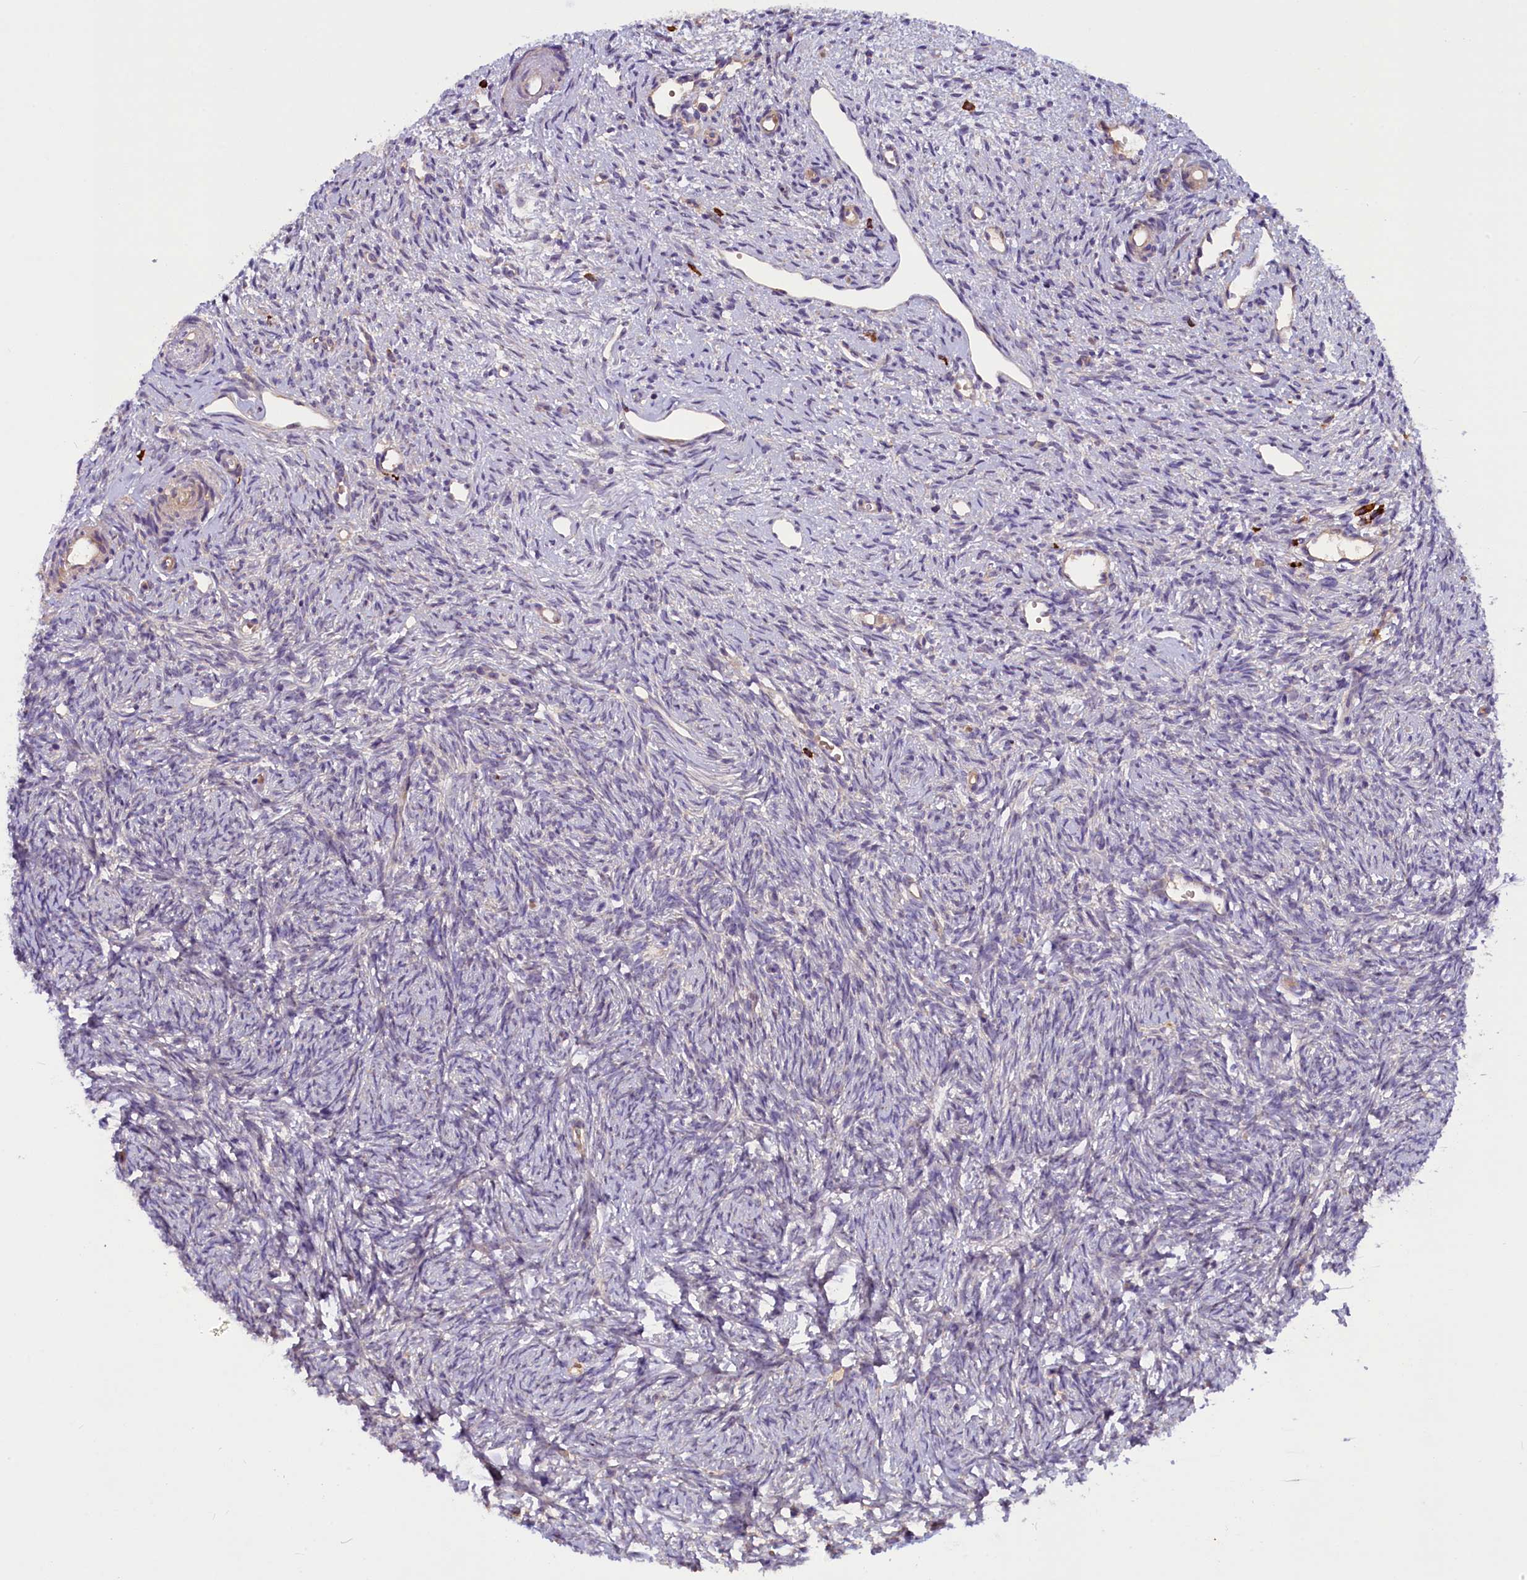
{"staining": {"intensity": "moderate", "quantity": ">75%", "location": "cytoplasmic/membranous"}, "tissue": "ovary", "cell_type": "Follicle cells", "image_type": "normal", "snomed": [{"axis": "morphology", "description": "Normal tissue, NOS"}, {"axis": "topography", "description": "Ovary"}], "caption": "Ovary stained for a protein displays moderate cytoplasmic/membranous positivity in follicle cells. (brown staining indicates protein expression, while blue staining denotes nuclei).", "gene": "FRY", "patient": {"sex": "female", "age": 51}}